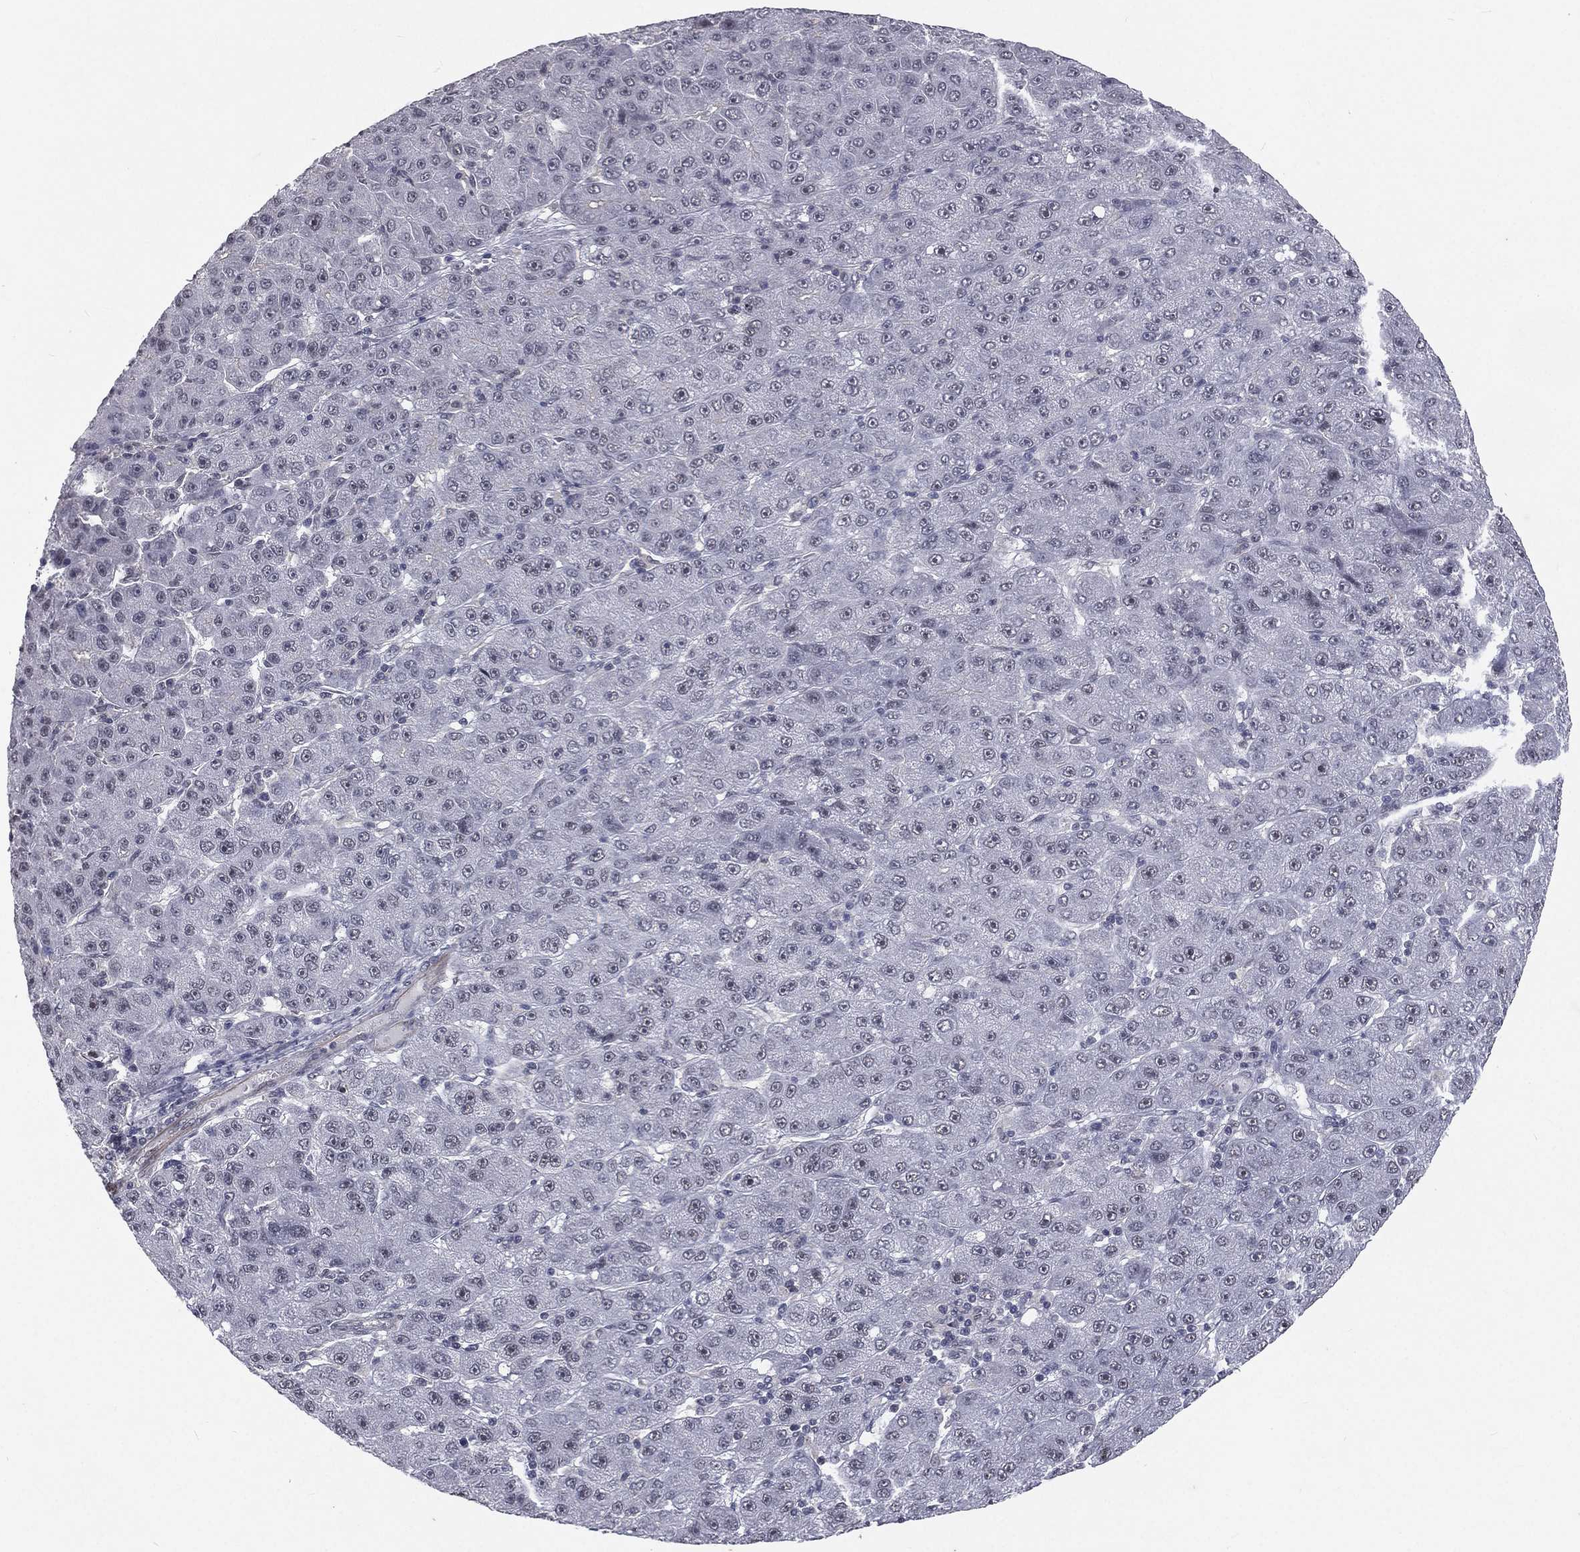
{"staining": {"intensity": "negative", "quantity": "none", "location": "none"}, "tissue": "liver cancer", "cell_type": "Tumor cells", "image_type": "cancer", "snomed": [{"axis": "morphology", "description": "Carcinoma, Hepatocellular, NOS"}, {"axis": "topography", "description": "Liver"}], "caption": "Immunohistochemistry of hepatocellular carcinoma (liver) demonstrates no positivity in tumor cells.", "gene": "MORC2", "patient": {"sex": "male", "age": 67}}